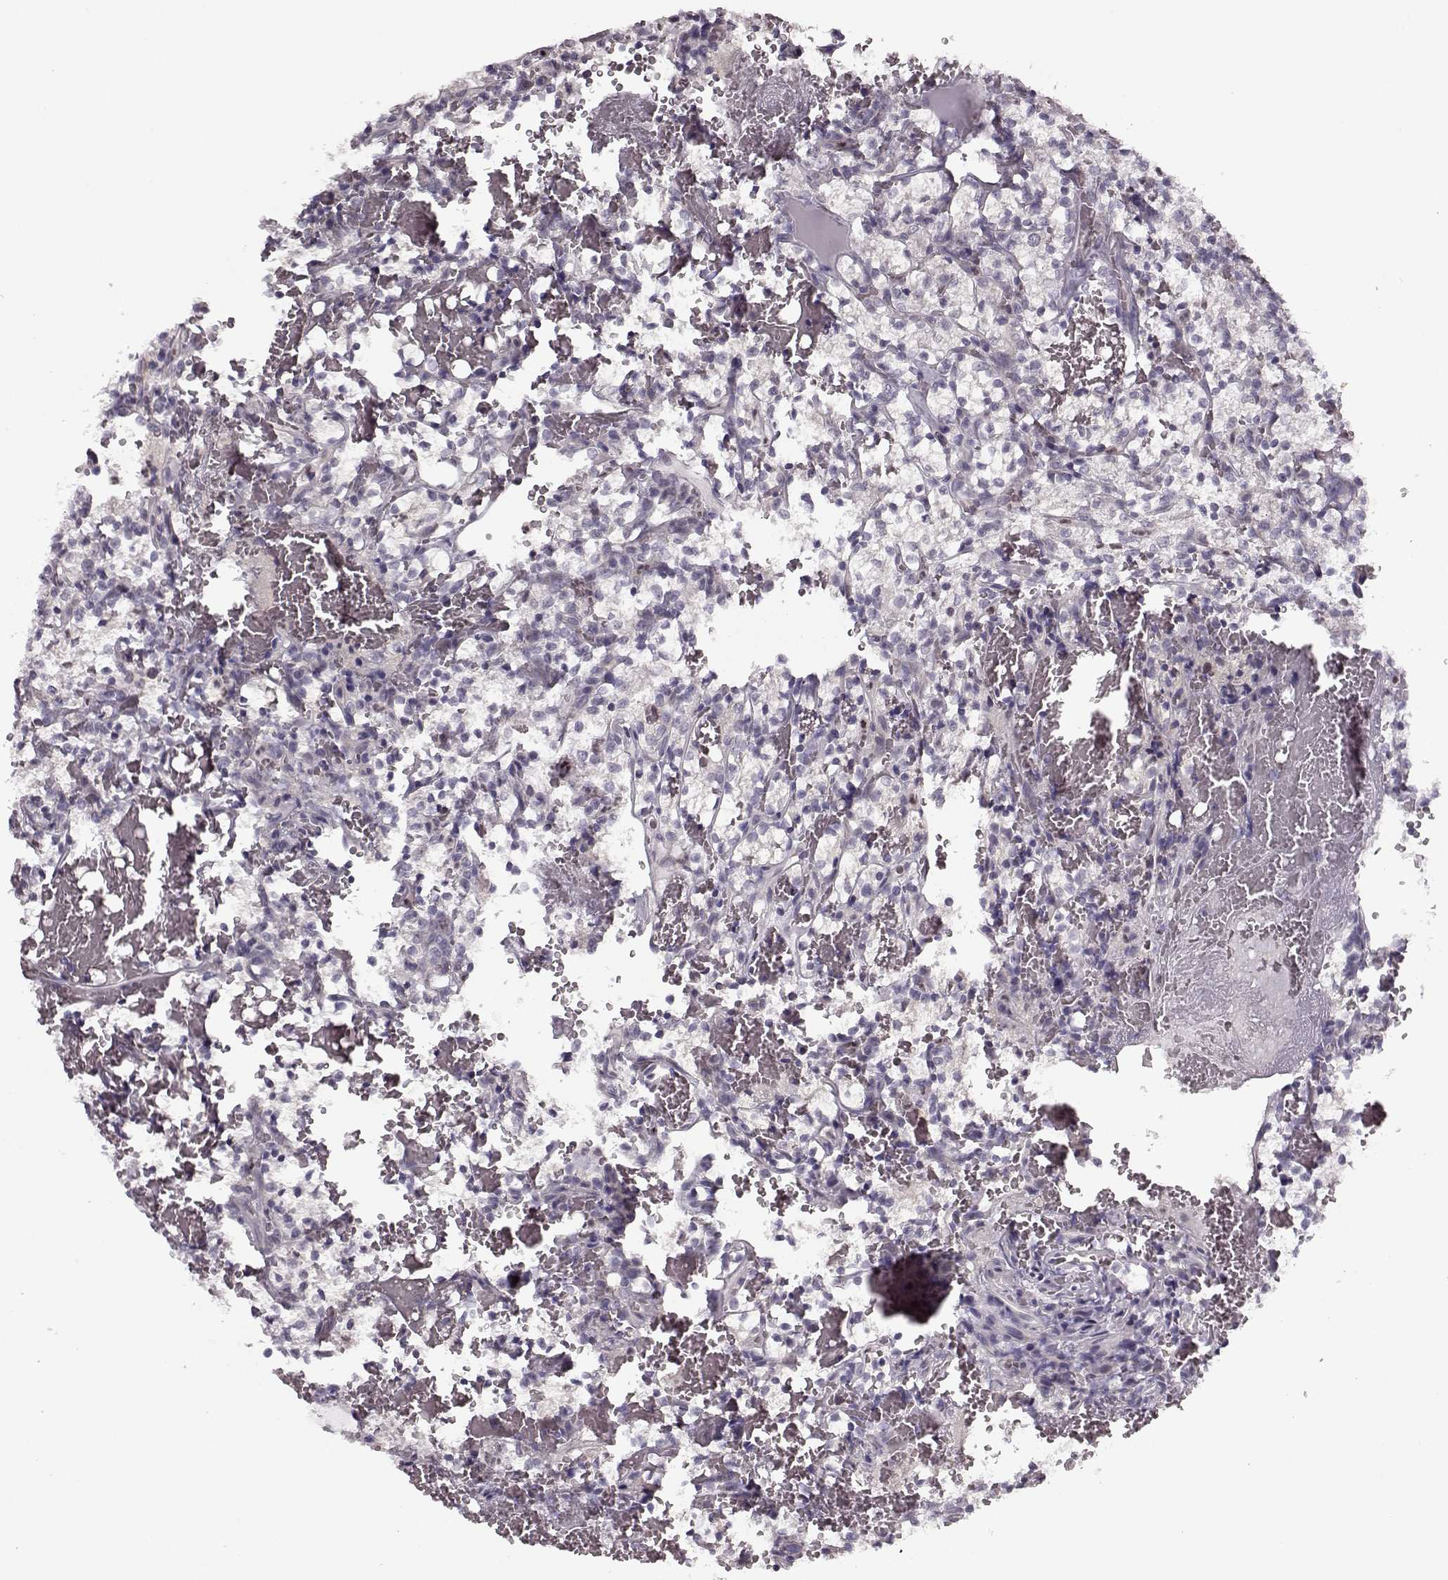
{"staining": {"intensity": "negative", "quantity": "none", "location": "none"}, "tissue": "renal cancer", "cell_type": "Tumor cells", "image_type": "cancer", "snomed": [{"axis": "morphology", "description": "Adenocarcinoma, NOS"}, {"axis": "topography", "description": "Kidney"}], "caption": "The image reveals no significant expression in tumor cells of adenocarcinoma (renal). (Stains: DAB (3,3'-diaminobenzidine) immunohistochemistry (IHC) with hematoxylin counter stain, Microscopy: brightfield microscopy at high magnification).", "gene": "RP1L1", "patient": {"sex": "female", "age": 69}}